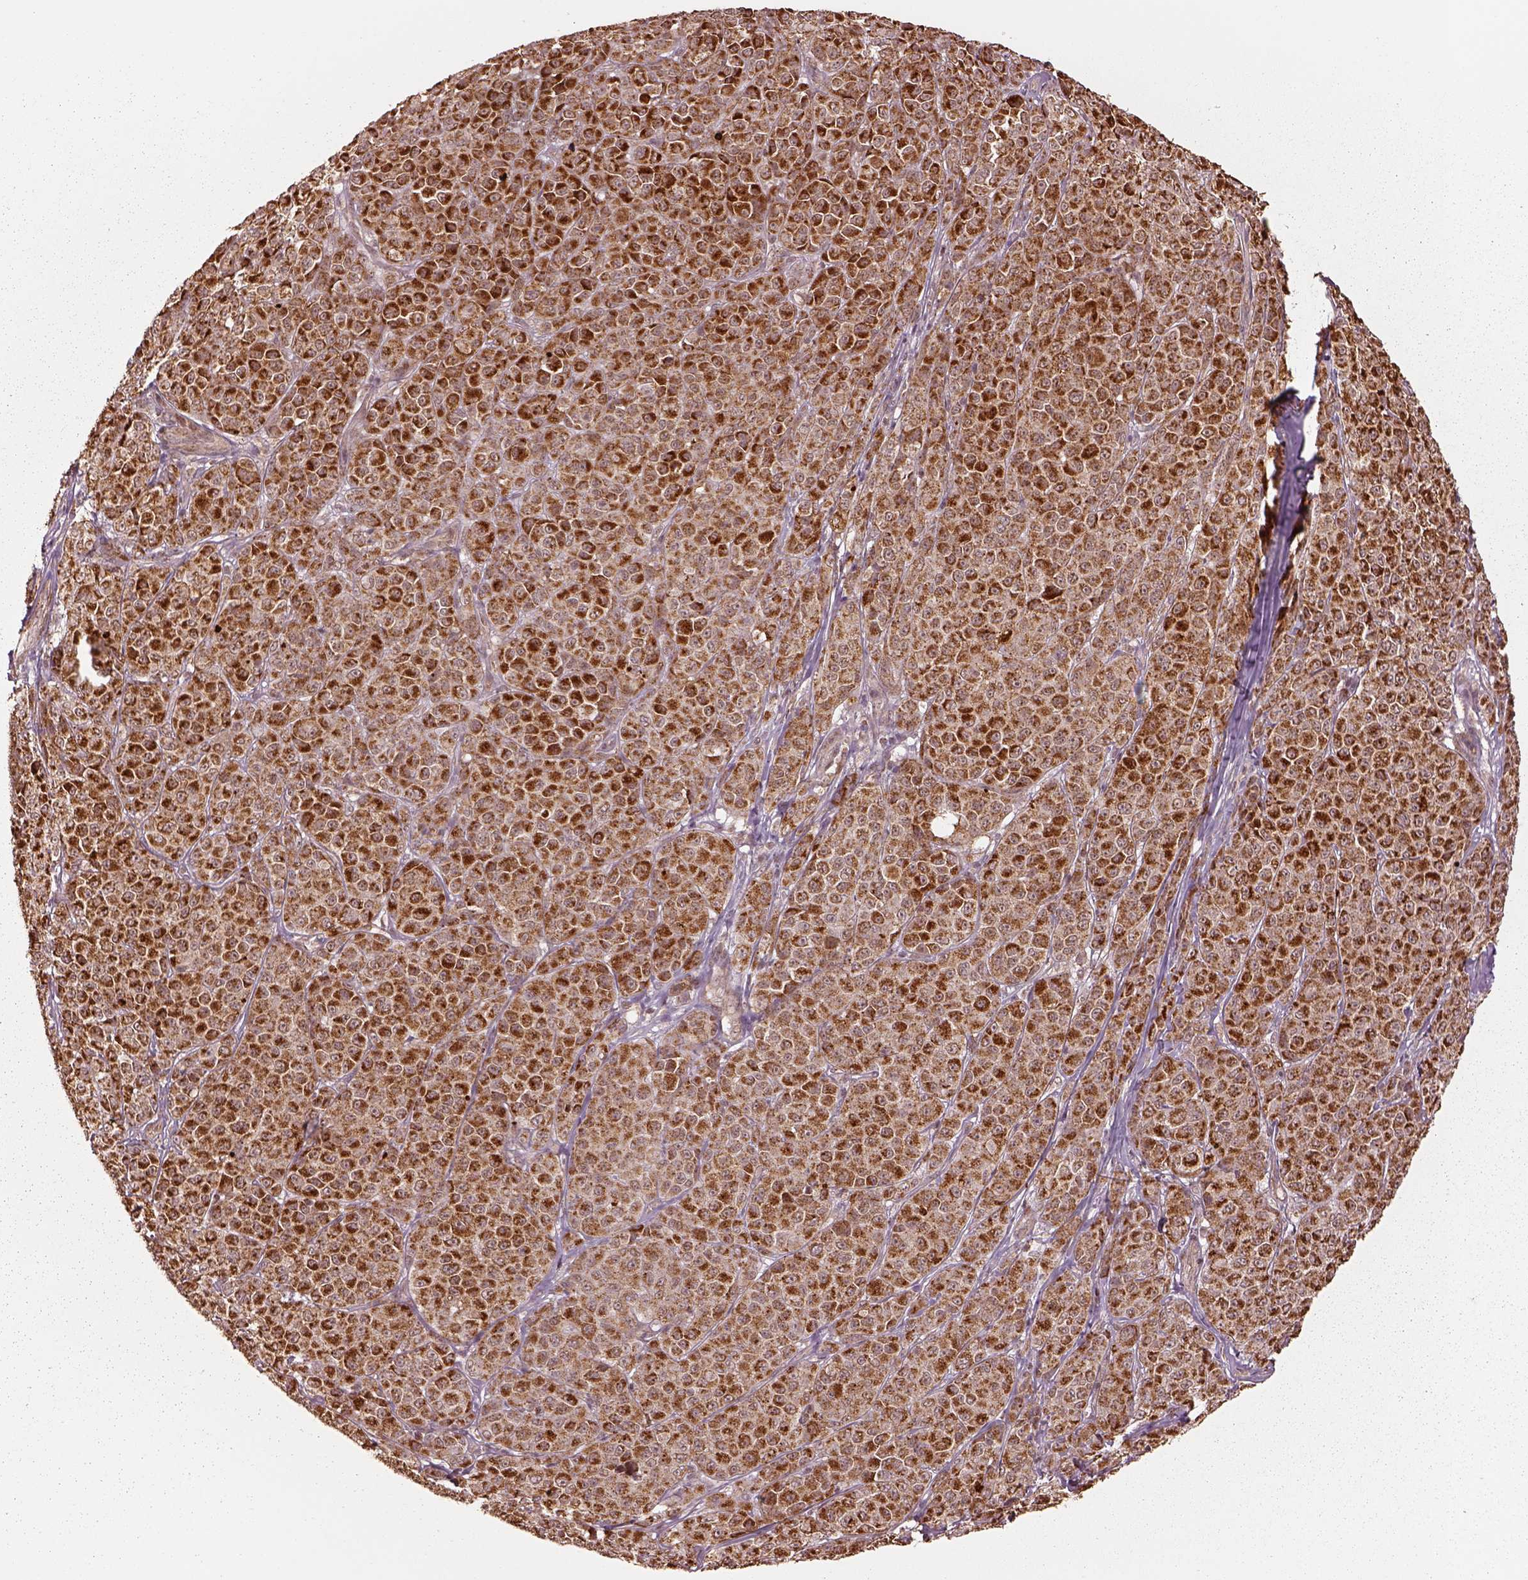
{"staining": {"intensity": "strong", "quantity": ">75%", "location": "cytoplasmic/membranous"}, "tissue": "melanoma", "cell_type": "Tumor cells", "image_type": "cancer", "snomed": [{"axis": "morphology", "description": "Malignant melanoma, NOS"}, {"axis": "topography", "description": "Skin"}], "caption": "There is high levels of strong cytoplasmic/membranous staining in tumor cells of melanoma, as demonstrated by immunohistochemical staining (brown color).", "gene": "SEL1L3", "patient": {"sex": "male", "age": 89}}